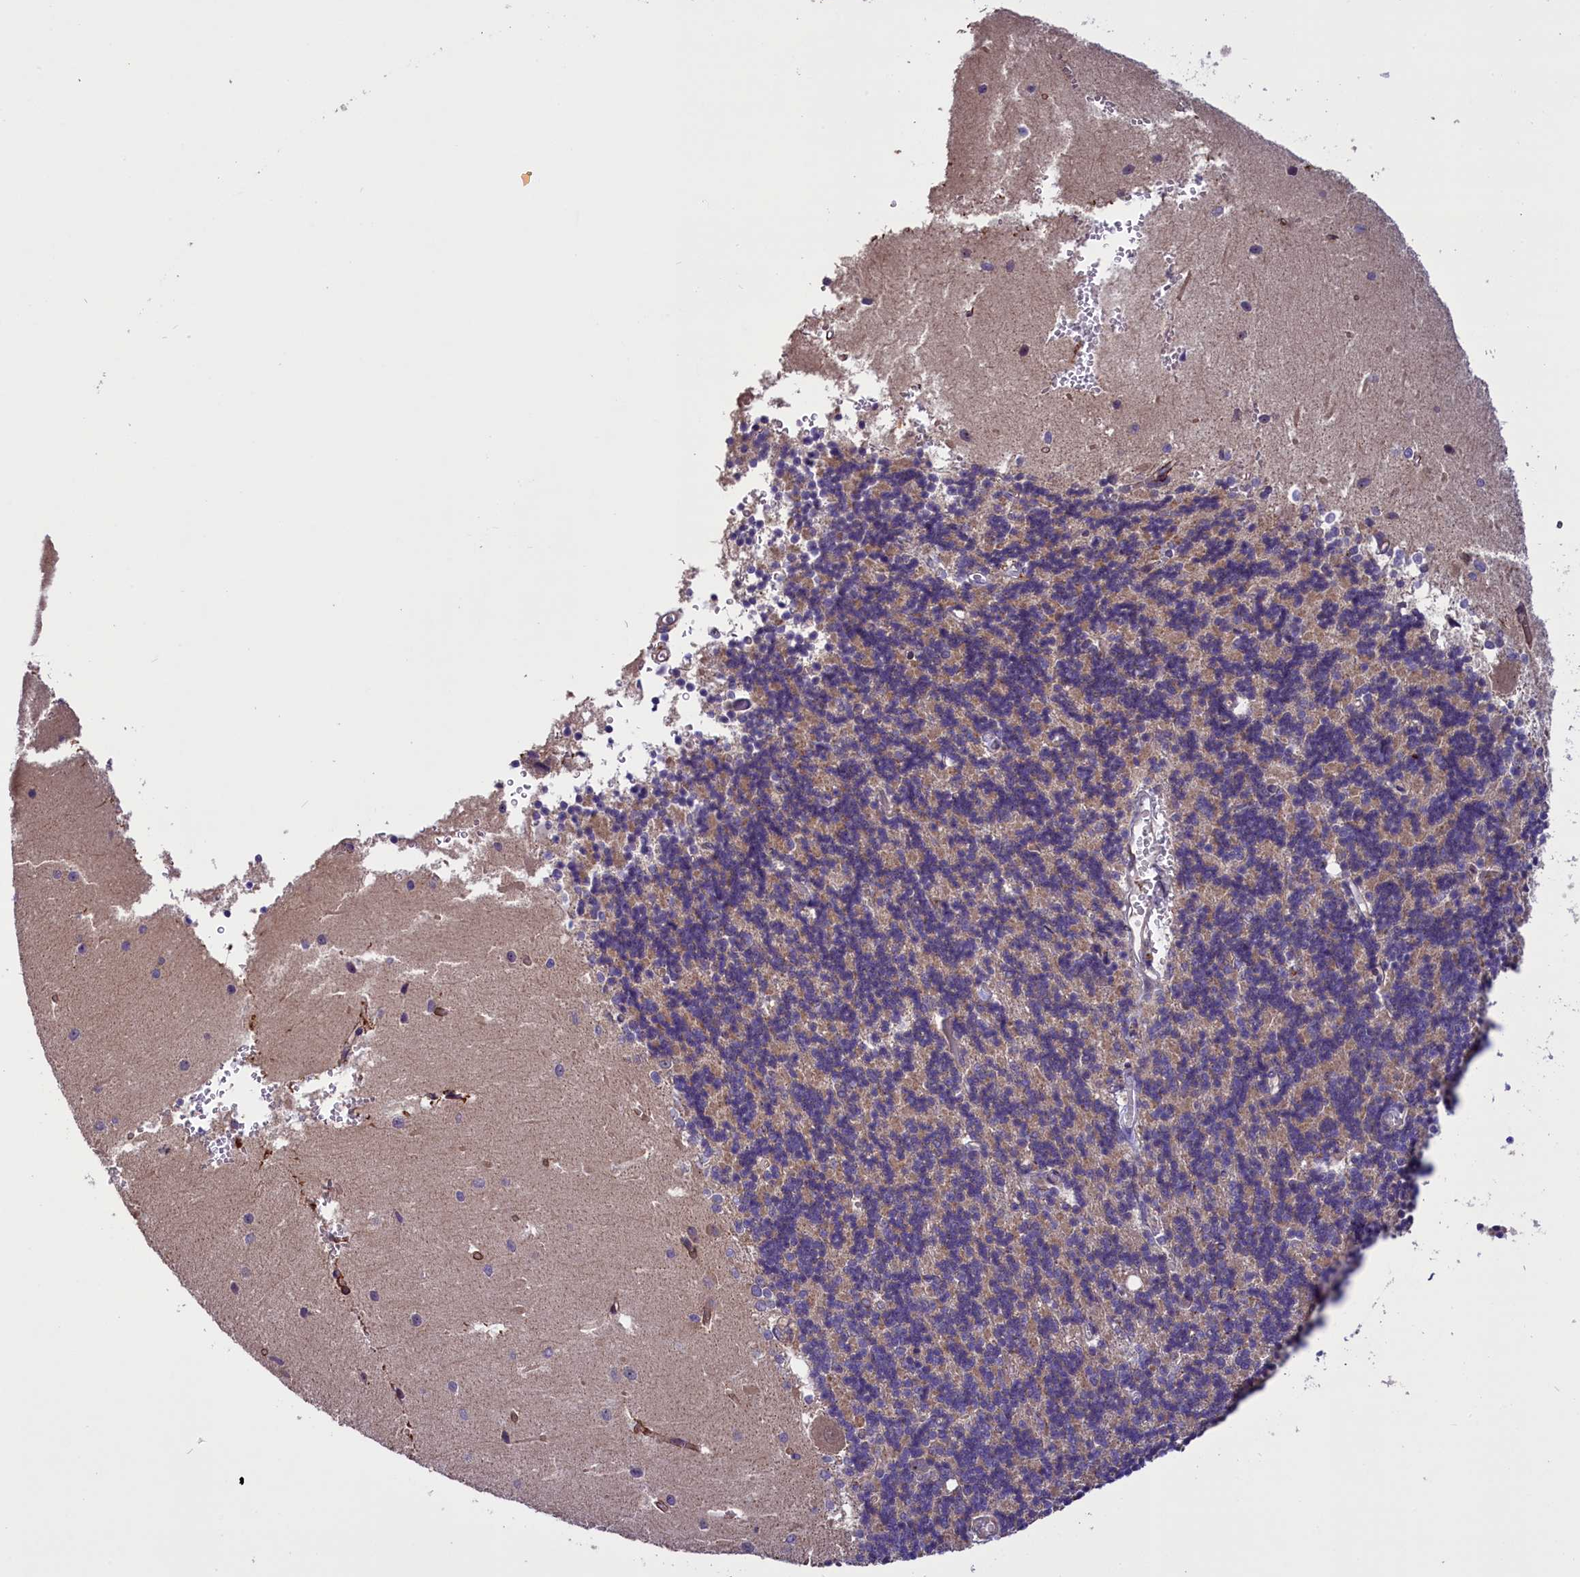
{"staining": {"intensity": "weak", "quantity": "25%-75%", "location": "cytoplasmic/membranous"}, "tissue": "cerebellum", "cell_type": "Cells in granular layer", "image_type": "normal", "snomed": [{"axis": "morphology", "description": "Normal tissue, NOS"}, {"axis": "topography", "description": "Cerebellum"}], "caption": "DAB immunohistochemical staining of normal cerebellum exhibits weak cytoplasmic/membranous protein positivity in about 25%-75% of cells in granular layer. The staining was performed using DAB to visualize the protein expression in brown, while the nuclei were stained in blue with hematoxylin (Magnification: 20x).", "gene": "FRY", "patient": {"sex": "male", "age": 37}}